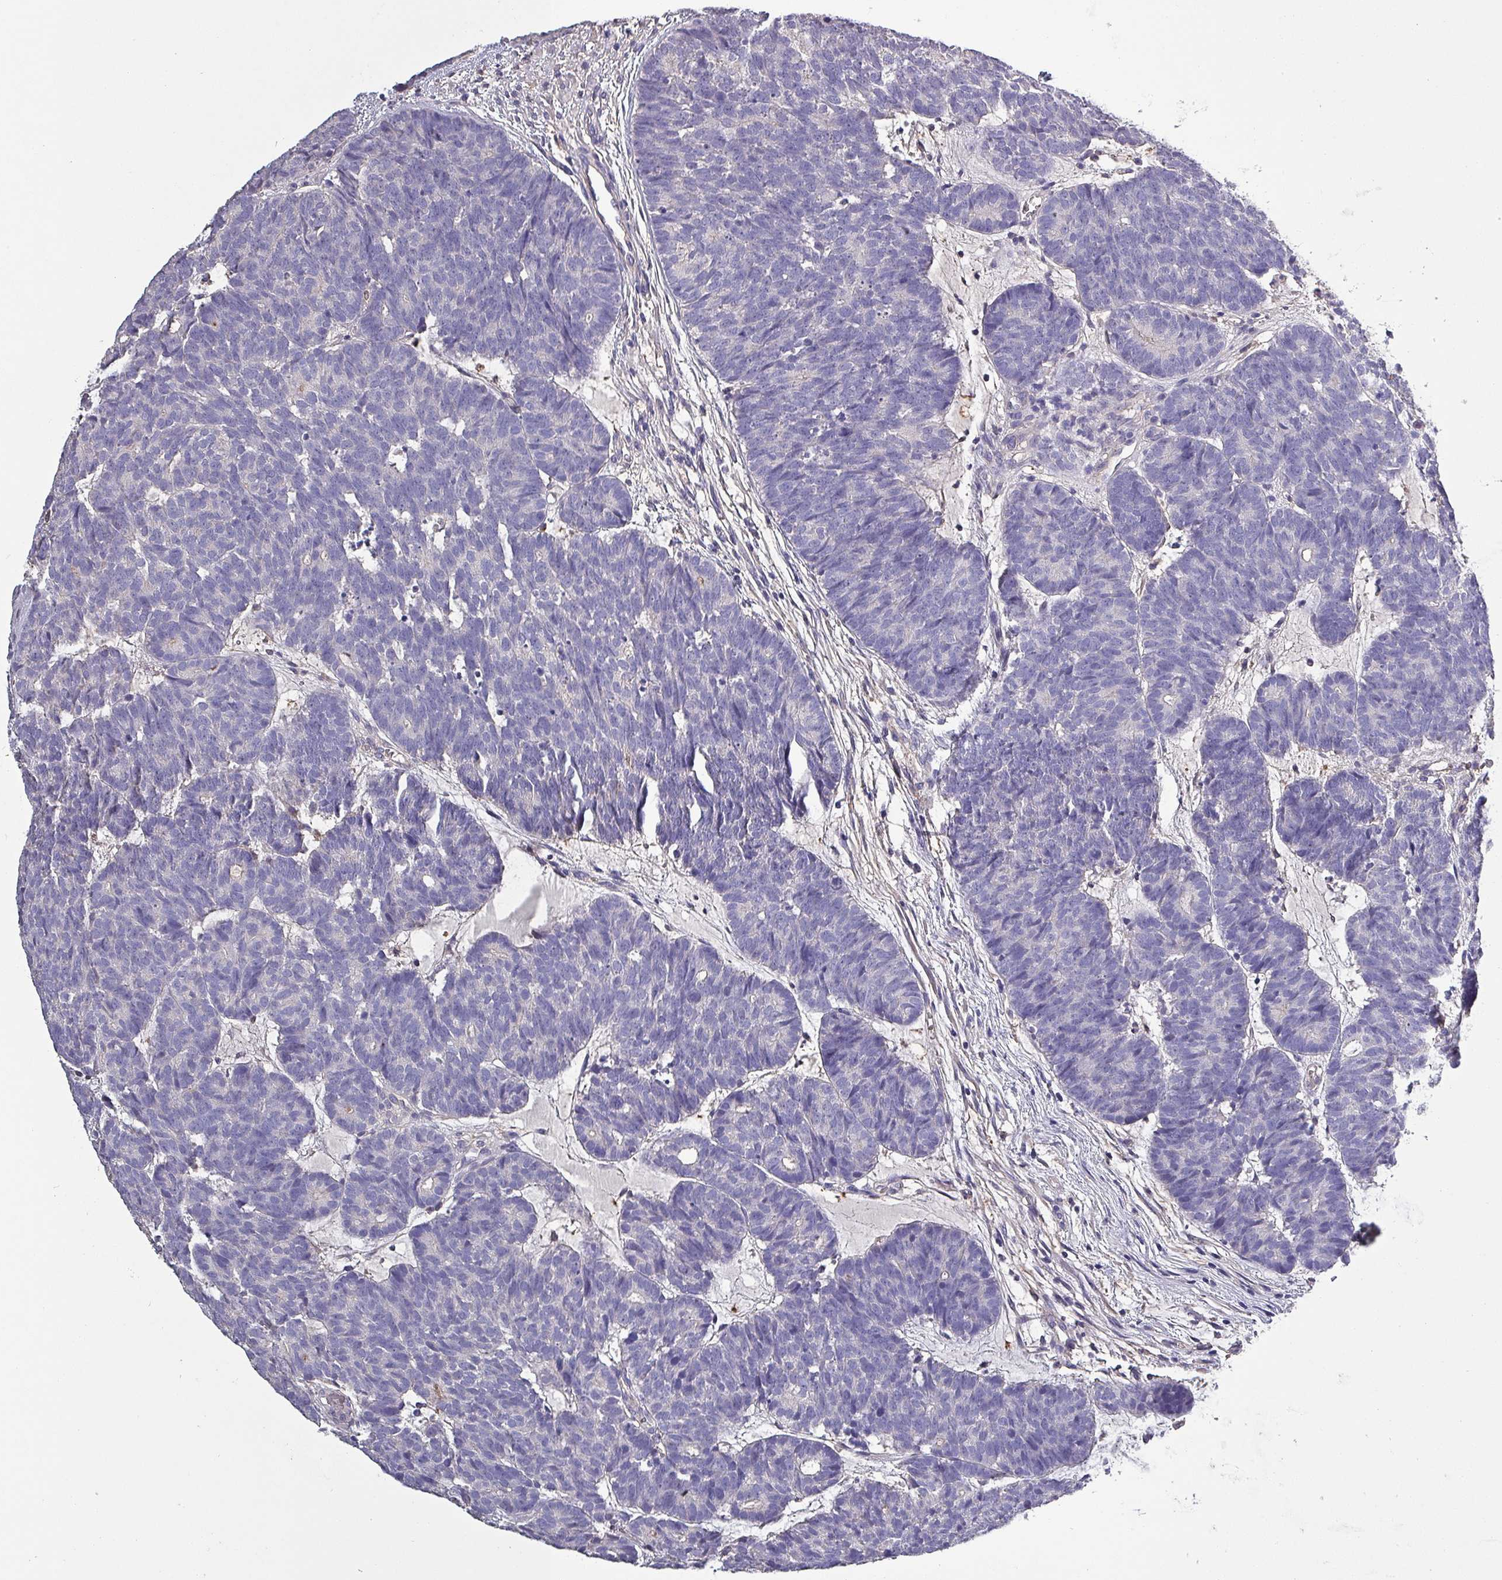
{"staining": {"intensity": "negative", "quantity": "none", "location": "none"}, "tissue": "head and neck cancer", "cell_type": "Tumor cells", "image_type": "cancer", "snomed": [{"axis": "morphology", "description": "Adenocarcinoma, NOS"}, {"axis": "topography", "description": "Head-Neck"}], "caption": "This histopathology image is of adenocarcinoma (head and neck) stained with IHC to label a protein in brown with the nuclei are counter-stained blue. There is no expression in tumor cells.", "gene": "HTRA4", "patient": {"sex": "female", "age": 81}}